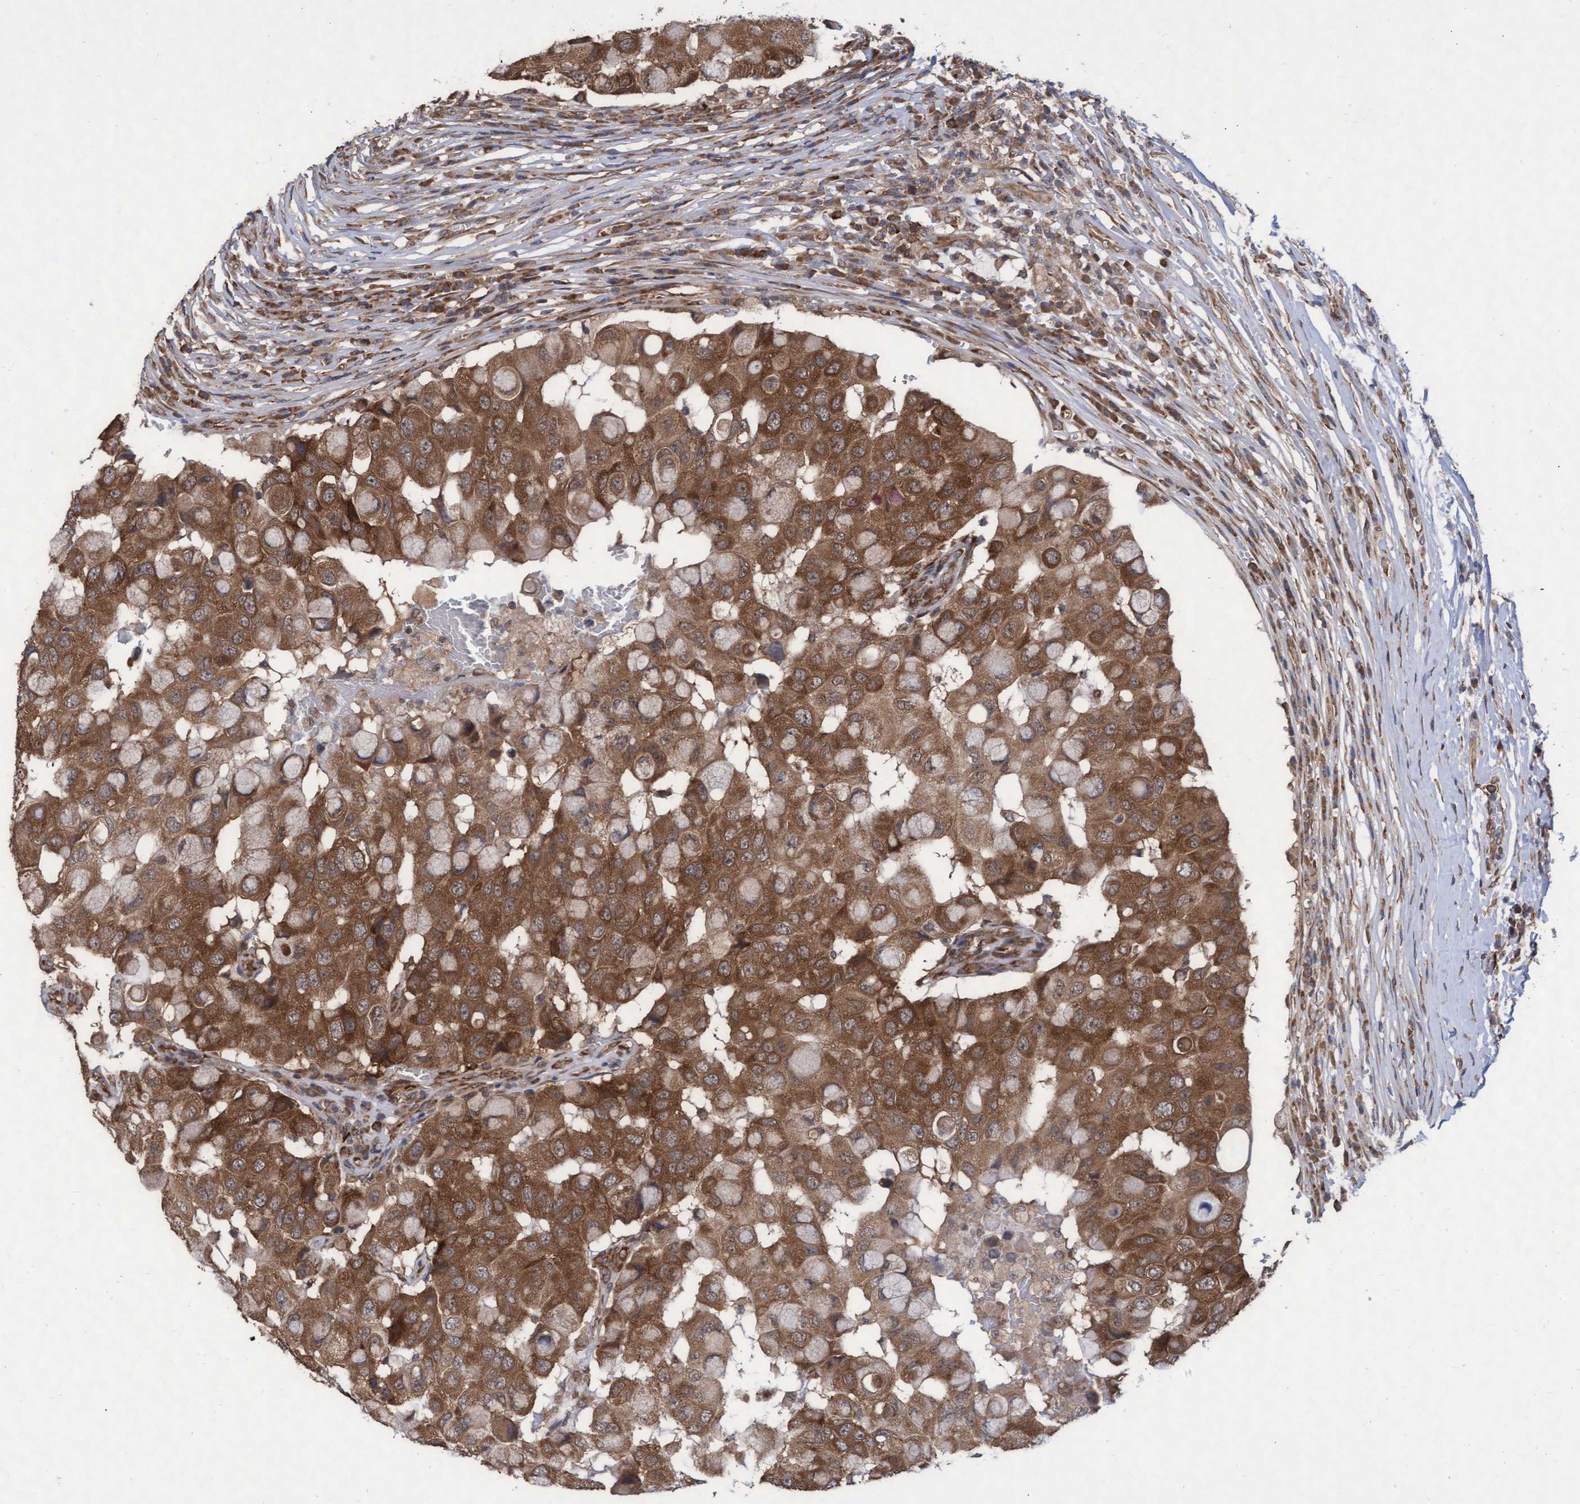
{"staining": {"intensity": "strong", "quantity": ">75%", "location": "cytoplasmic/membranous"}, "tissue": "breast cancer", "cell_type": "Tumor cells", "image_type": "cancer", "snomed": [{"axis": "morphology", "description": "Duct carcinoma"}, {"axis": "topography", "description": "Breast"}], "caption": "Immunohistochemical staining of human breast infiltrating ductal carcinoma displays strong cytoplasmic/membranous protein positivity in approximately >75% of tumor cells. The staining was performed using DAB to visualize the protein expression in brown, while the nuclei were stained in blue with hematoxylin (Magnification: 20x).", "gene": "ABCF2", "patient": {"sex": "female", "age": 27}}